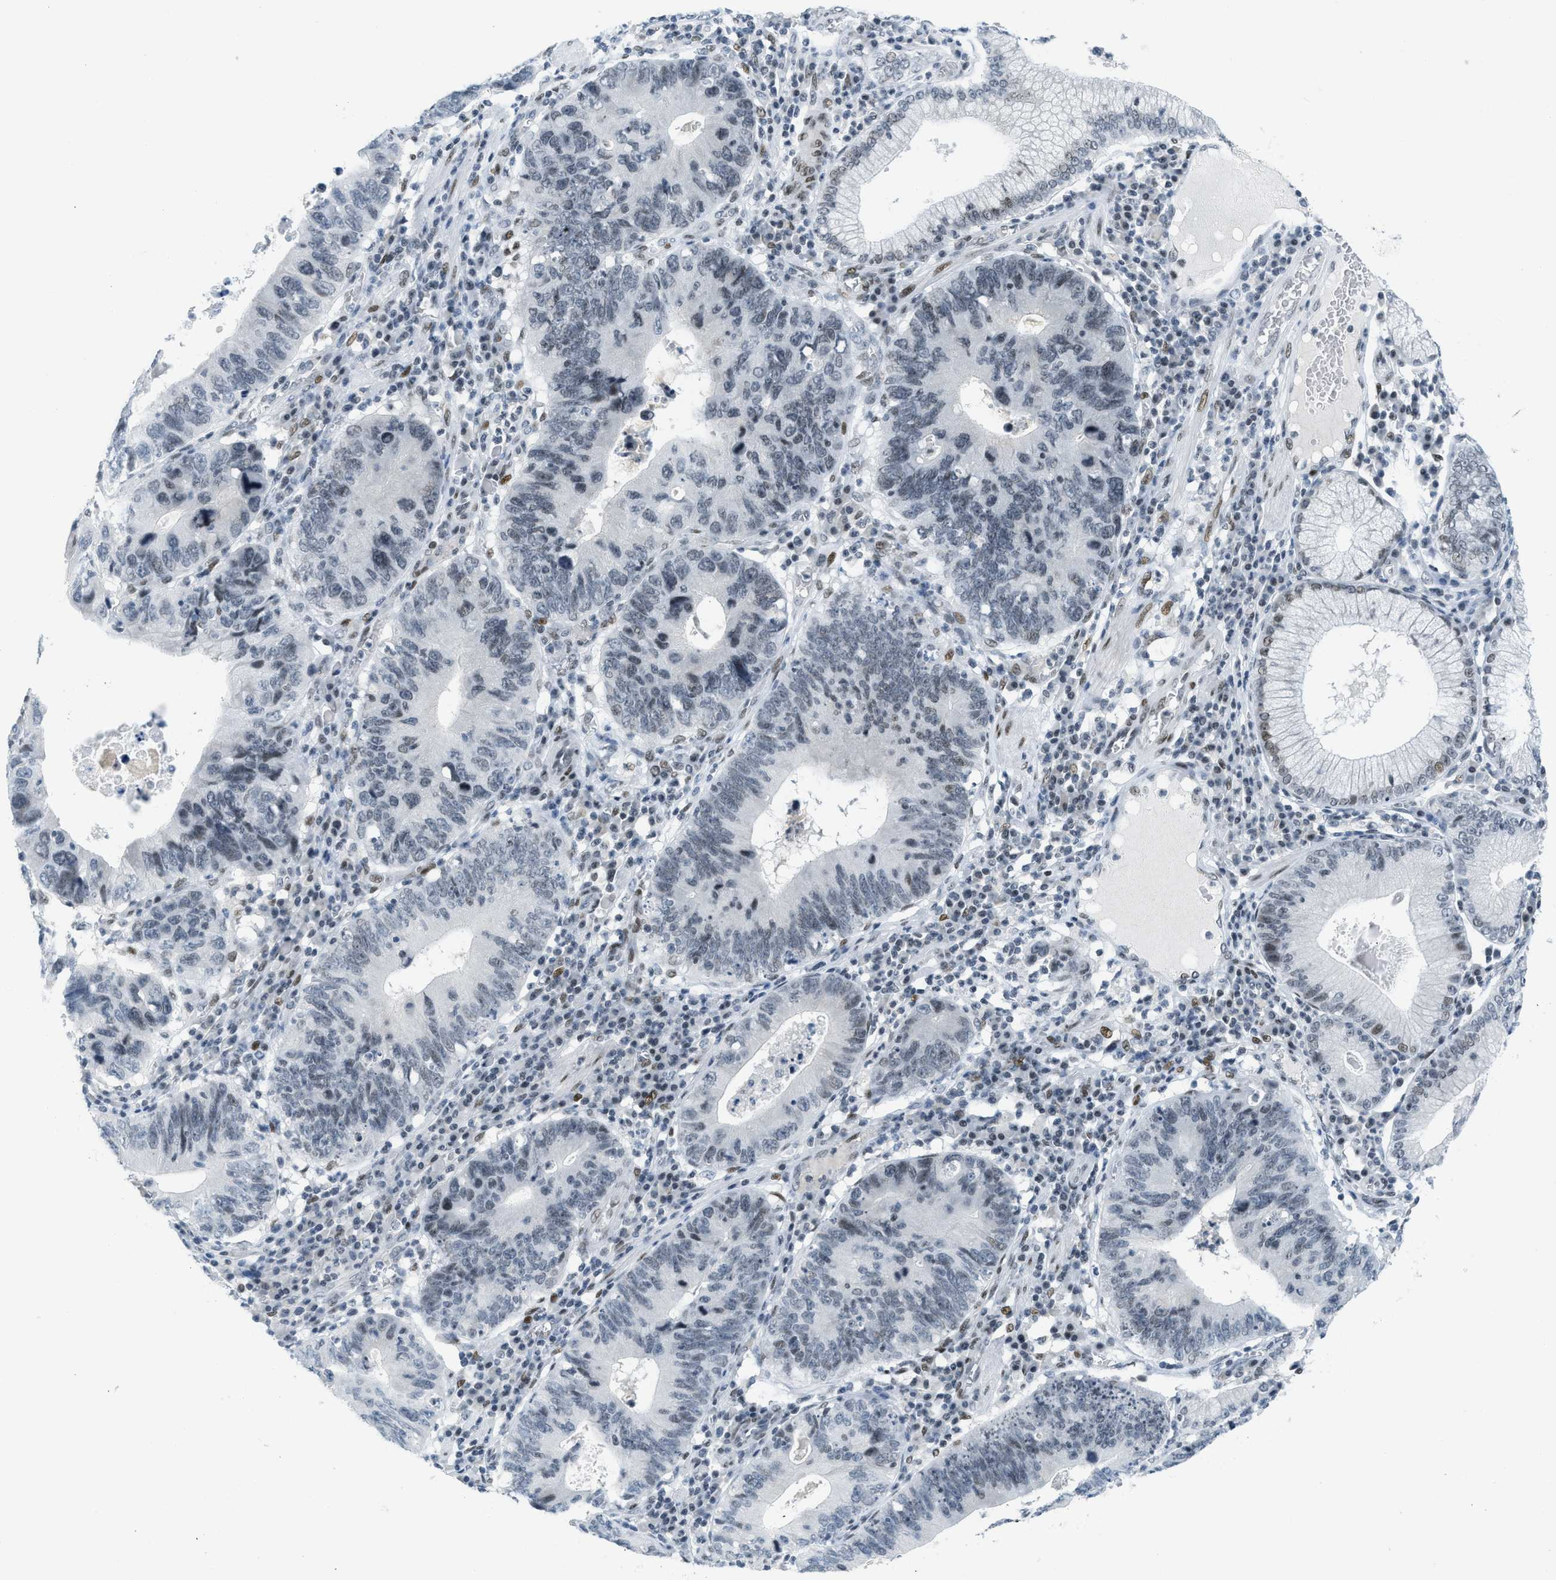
{"staining": {"intensity": "negative", "quantity": "none", "location": "none"}, "tissue": "stomach cancer", "cell_type": "Tumor cells", "image_type": "cancer", "snomed": [{"axis": "morphology", "description": "Adenocarcinoma, NOS"}, {"axis": "topography", "description": "Stomach"}], "caption": "High power microscopy photomicrograph of an IHC micrograph of stomach adenocarcinoma, revealing no significant positivity in tumor cells.", "gene": "PBX1", "patient": {"sex": "male", "age": 59}}